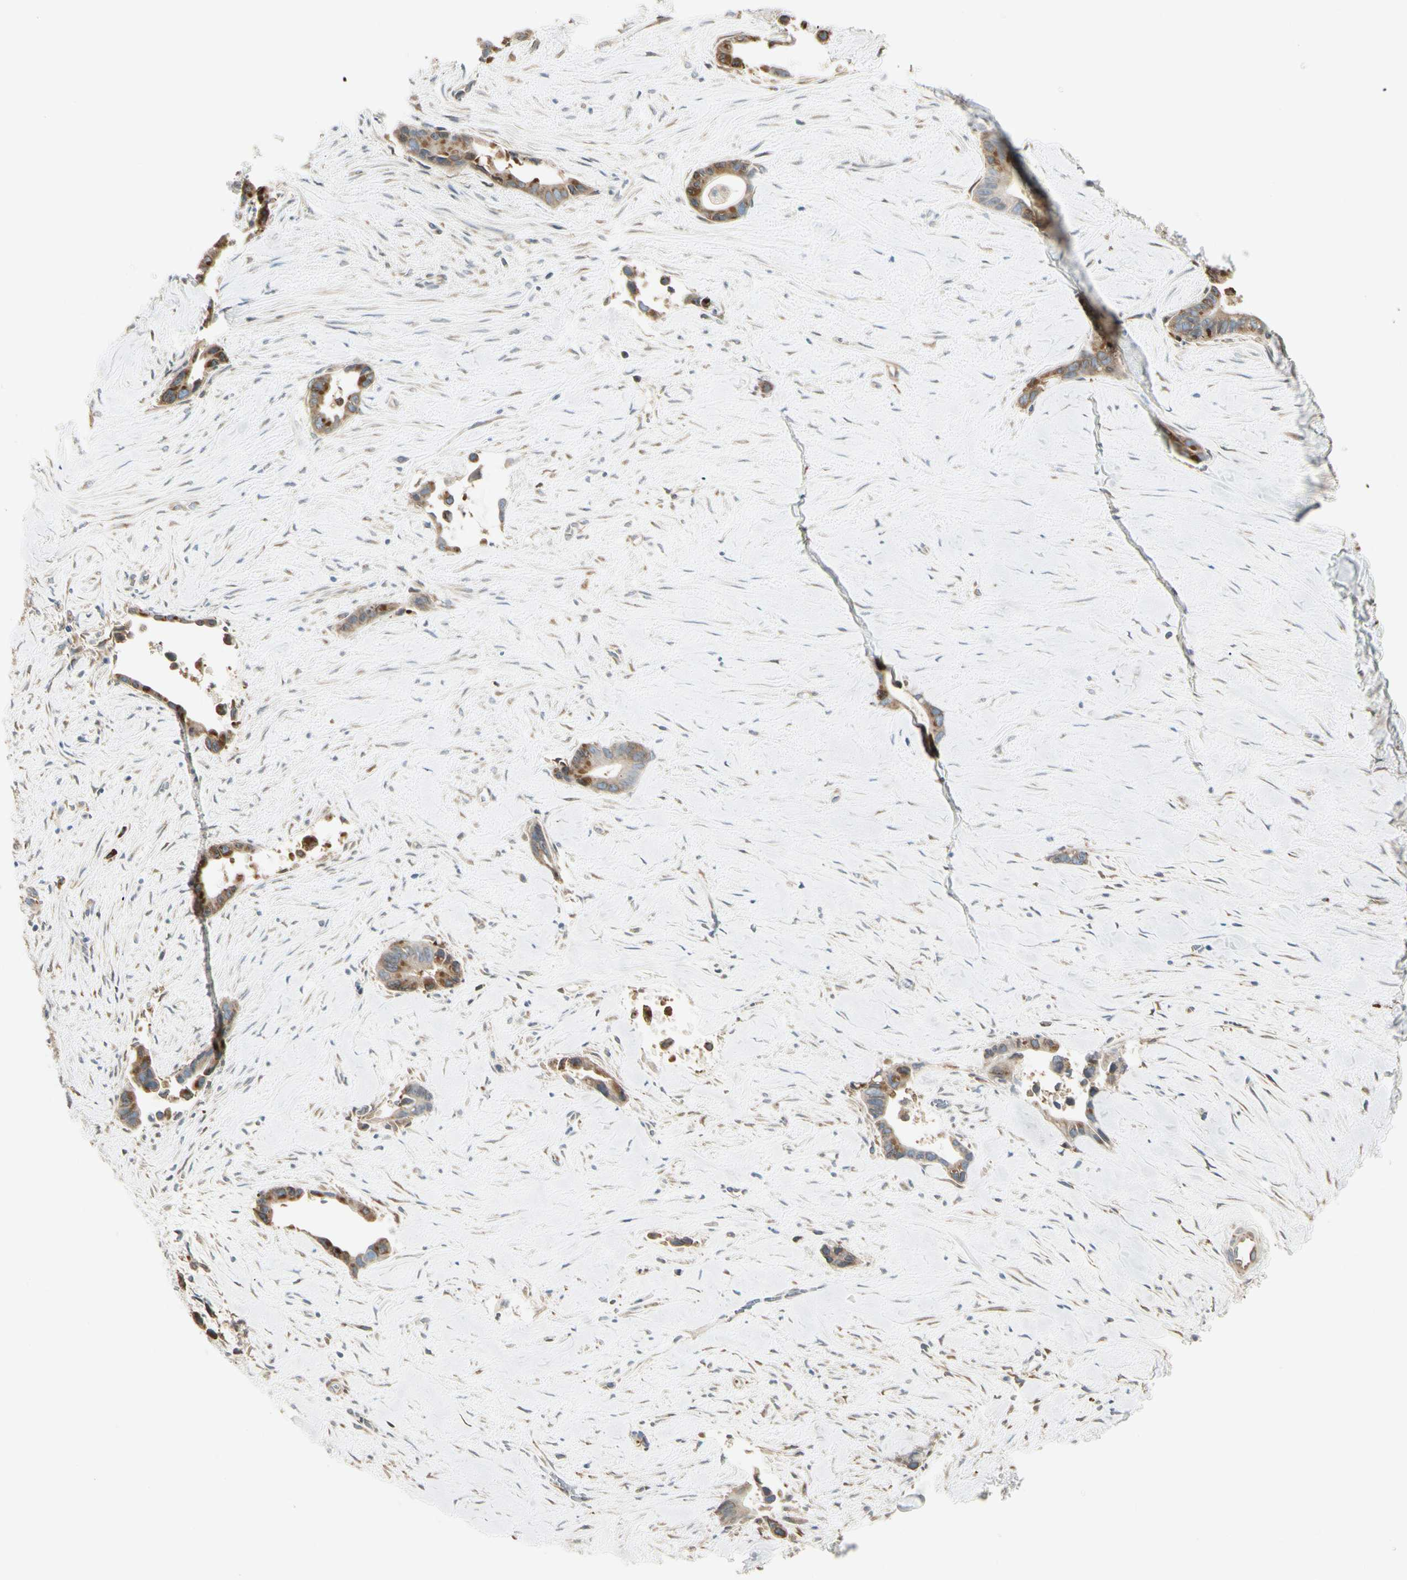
{"staining": {"intensity": "moderate", "quantity": ">75%", "location": "cytoplasmic/membranous"}, "tissue": "liver cancer", "cell_type": "Tumor cells", "image_type": "cancer", "snomed": [{"axis": "morphology", "description": "Cholangiocarcinoma"}, {"axis": "topography", "description": "Liver"}], "caption": "About >75% of tumor cells in human cholangiocarcinoma (liver) display moderate cytoplasmic/membranous protein staining as visualized by brown immunohistochemical staining.", "gene": "NUCB2", "patient": {"sex": "female", "age": 55}}